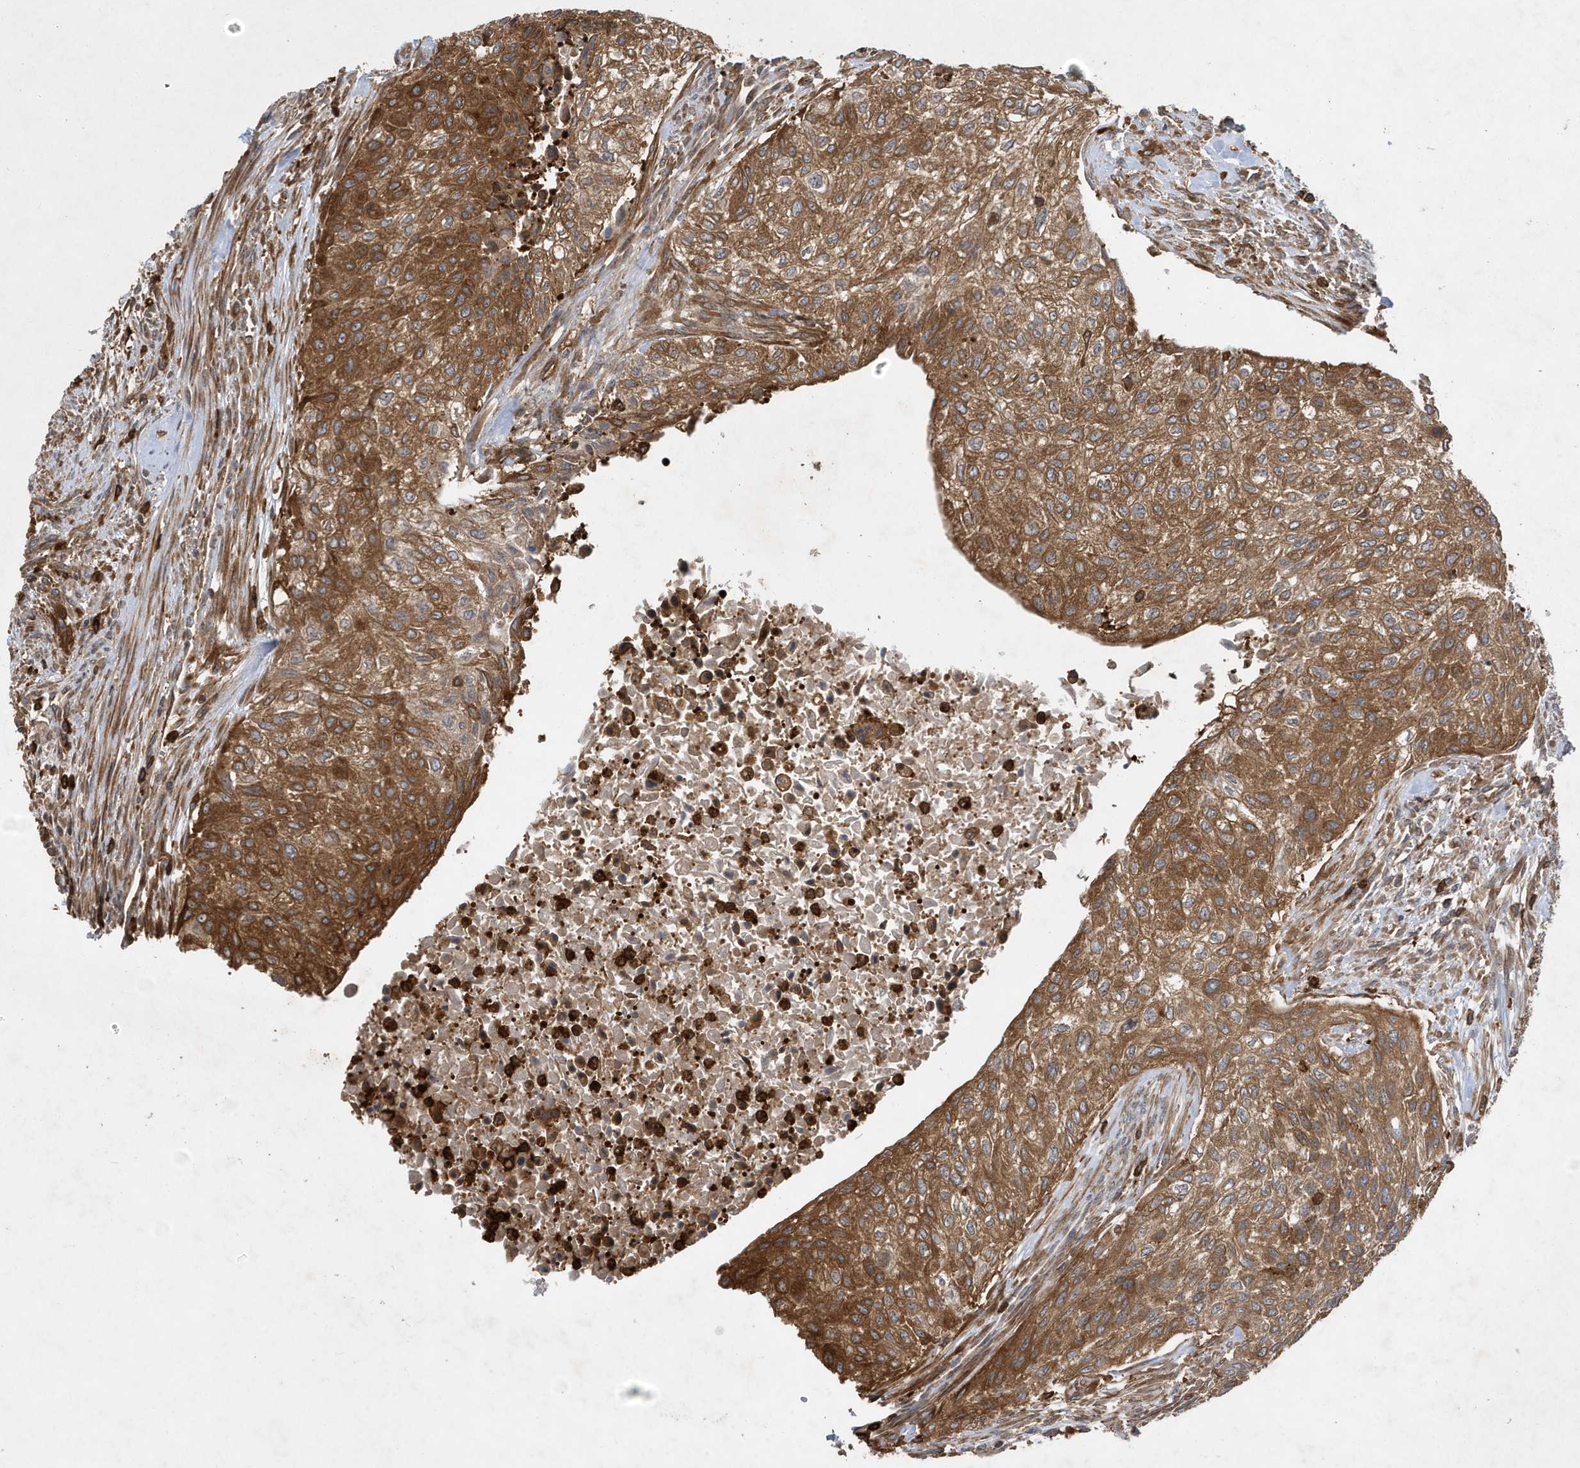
{"staining": {"intensity": "strong", "quantity": ">75%", "location": "cytoplasmic/membranous"}, "tissue": "urothelial cancer", "cell_type": "Tumor cells", "image_type": "cancer", "snomed": [{"axis": "morphology", "description": "Urothelial carcinoma, High grade"}, {"axis": "topography", "description": "Urinary bladder"}], "caption": "Strong cytoplasmic/membranous protein positivity is present in about >75% of tumor cells in urothelial carcinoma (high-grade).", "gene": "LAPTM4A", "patient": {"sex": "male", "age": 35}}